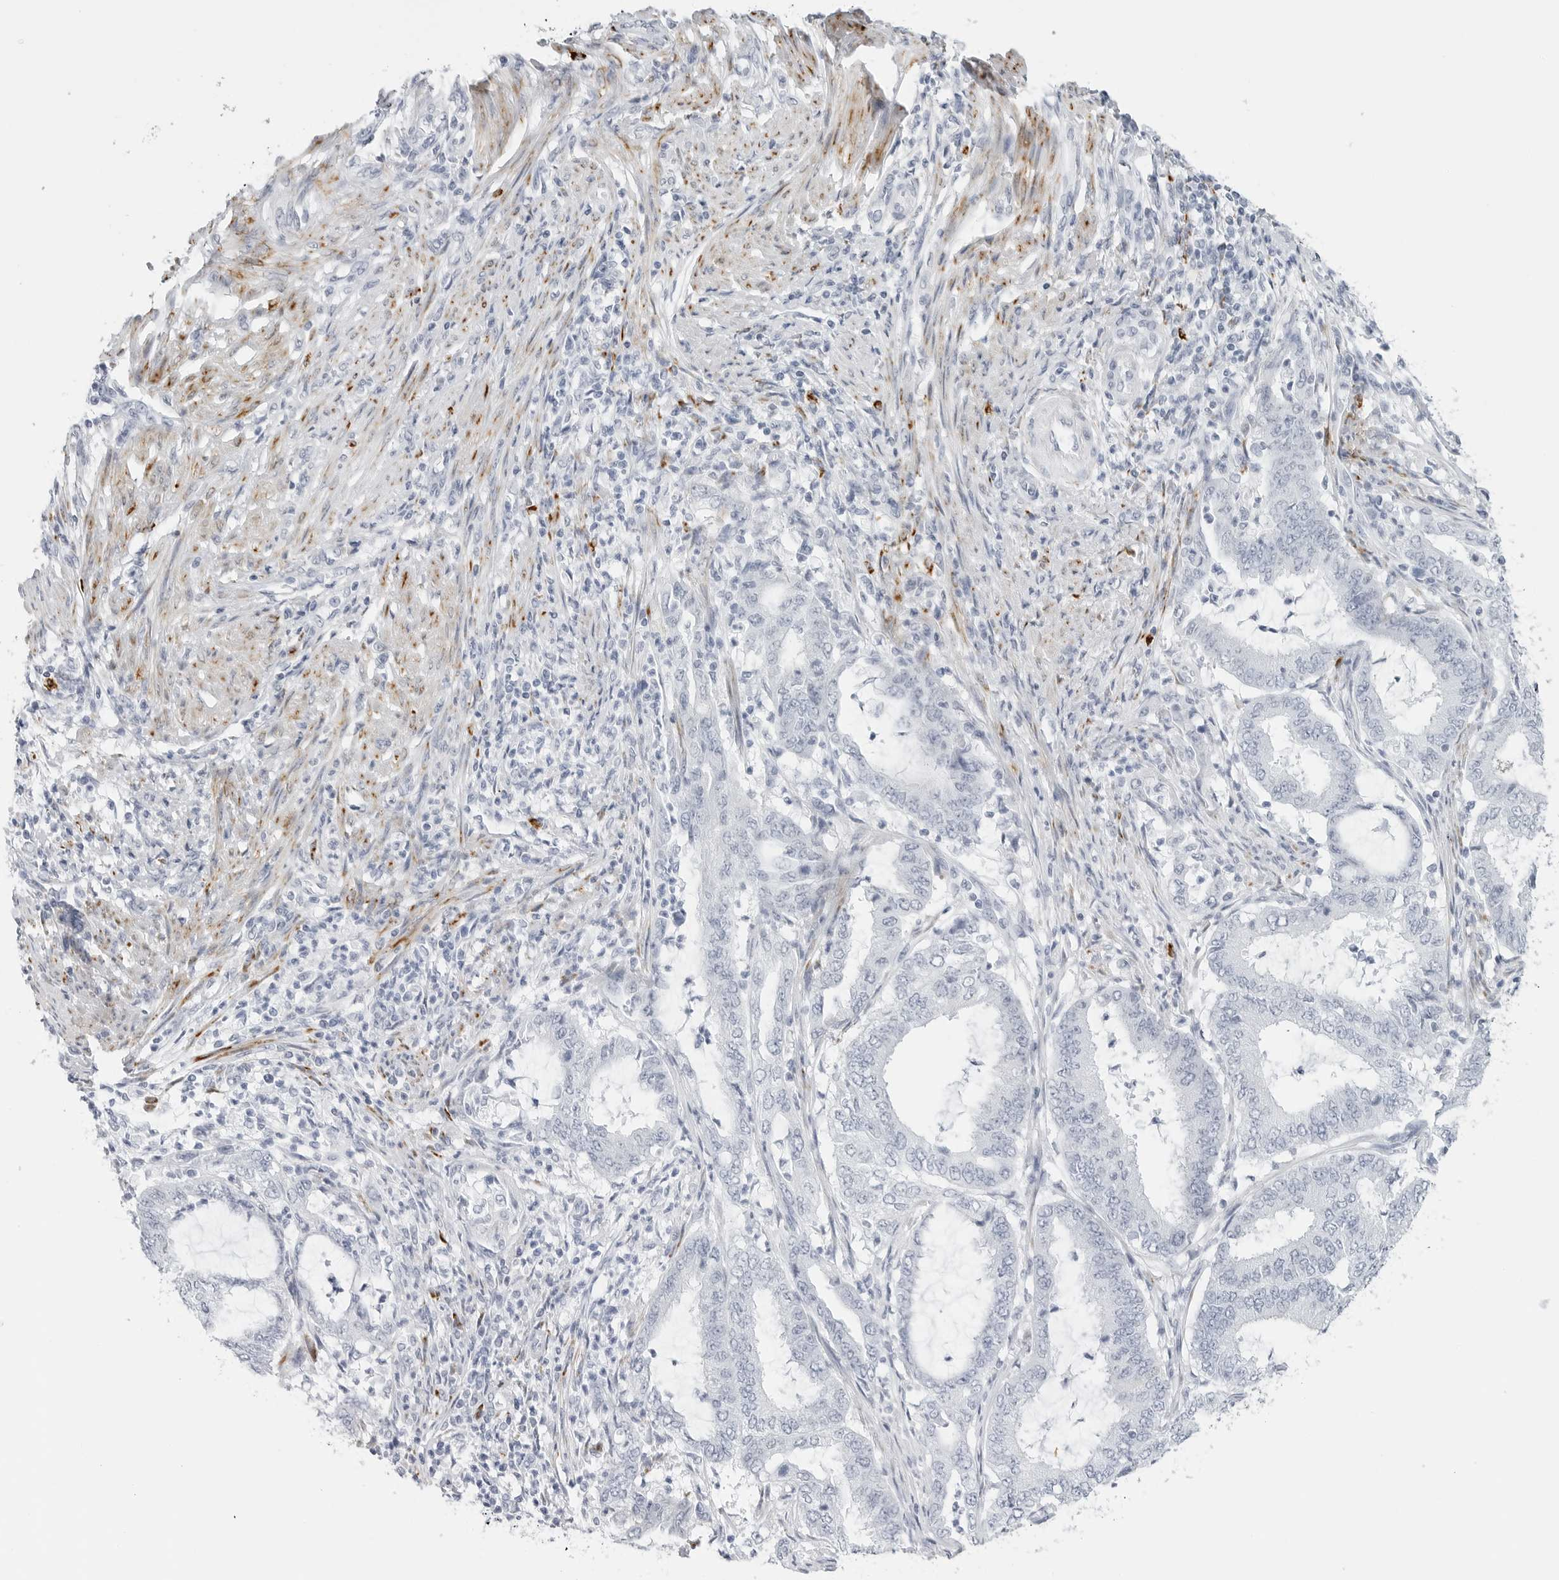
{"staining": {"intensity": "negative", "quantity": "none", "location": "none"}, "tissue": "endometrial cancer", "cell_type": "Tumor cells", "image_type": "cancer", "snomed": [{"axis": "morphology", "description": "Adenocarcinoma, NOS"}, {"axis": "topography", "description": "Endometrium"}], "caption": "Immunohistochemical staining of endometrial cancer (adenocarcinoma) shows no significant expression in tumor cells.", "gene": "HSPB7", "patient": {"sex": "female", "age": 51}}